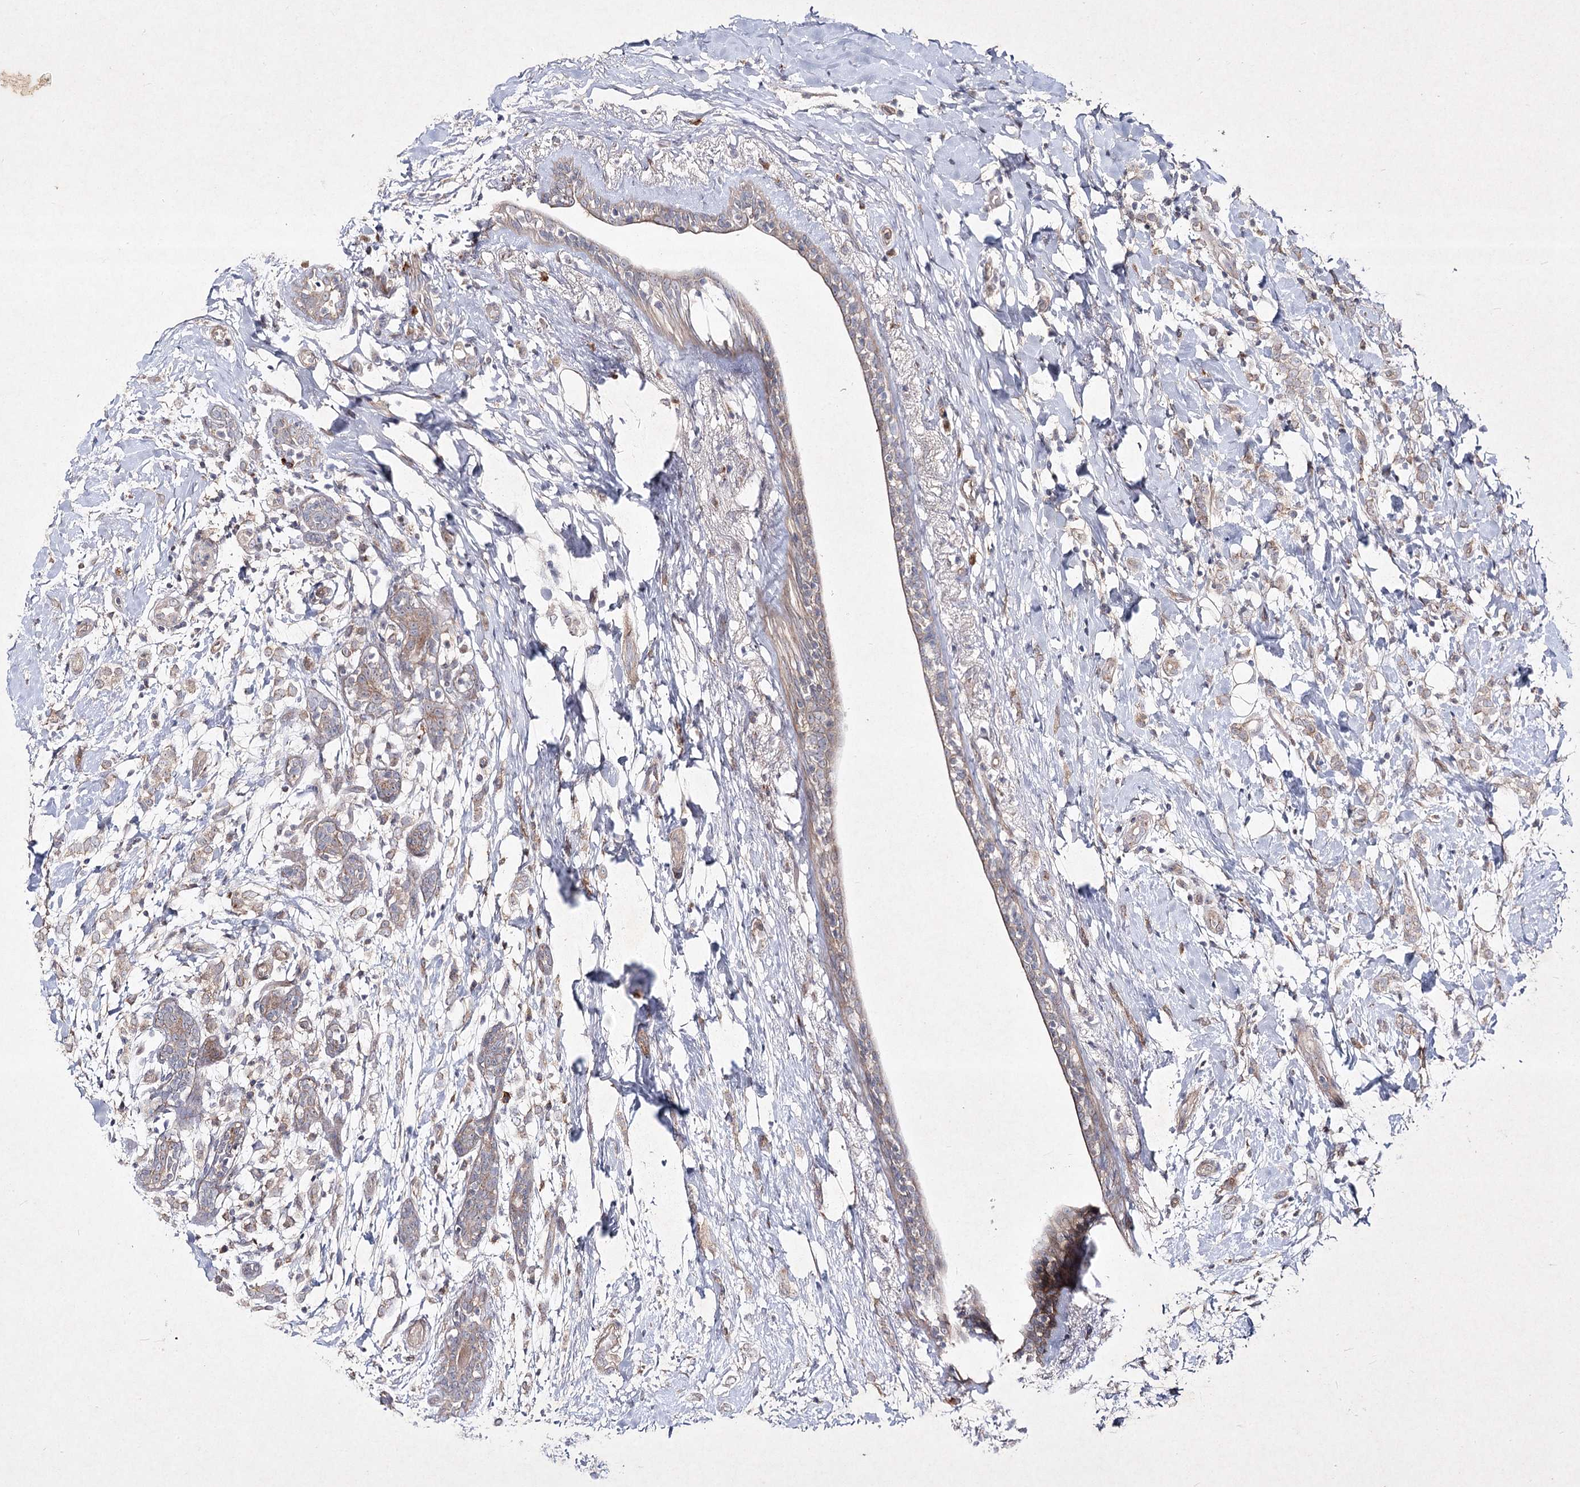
{"staining": {"intensity": "weak", "quantity": "25%-75%", "location": "cytoplasmic/membranous"}, "tissue": "breast cancer", "cell_type": "Tumor cells", "image_type": "cancer", "snomed": [{"axis": "morphology", "description": "Normal tissue, NOS"}, {"axis": "morphology", "description": "Lobular carcinoma"}, {"axis": "topography", "description": "Breast"}], "caption": "A brown stain shows weak cytoplasmic/membranous expression of a protein in human breast lobular carcinoma tumor cells.", "gene": "CIB2", "patient": {"sex": "female", "age": 47}}